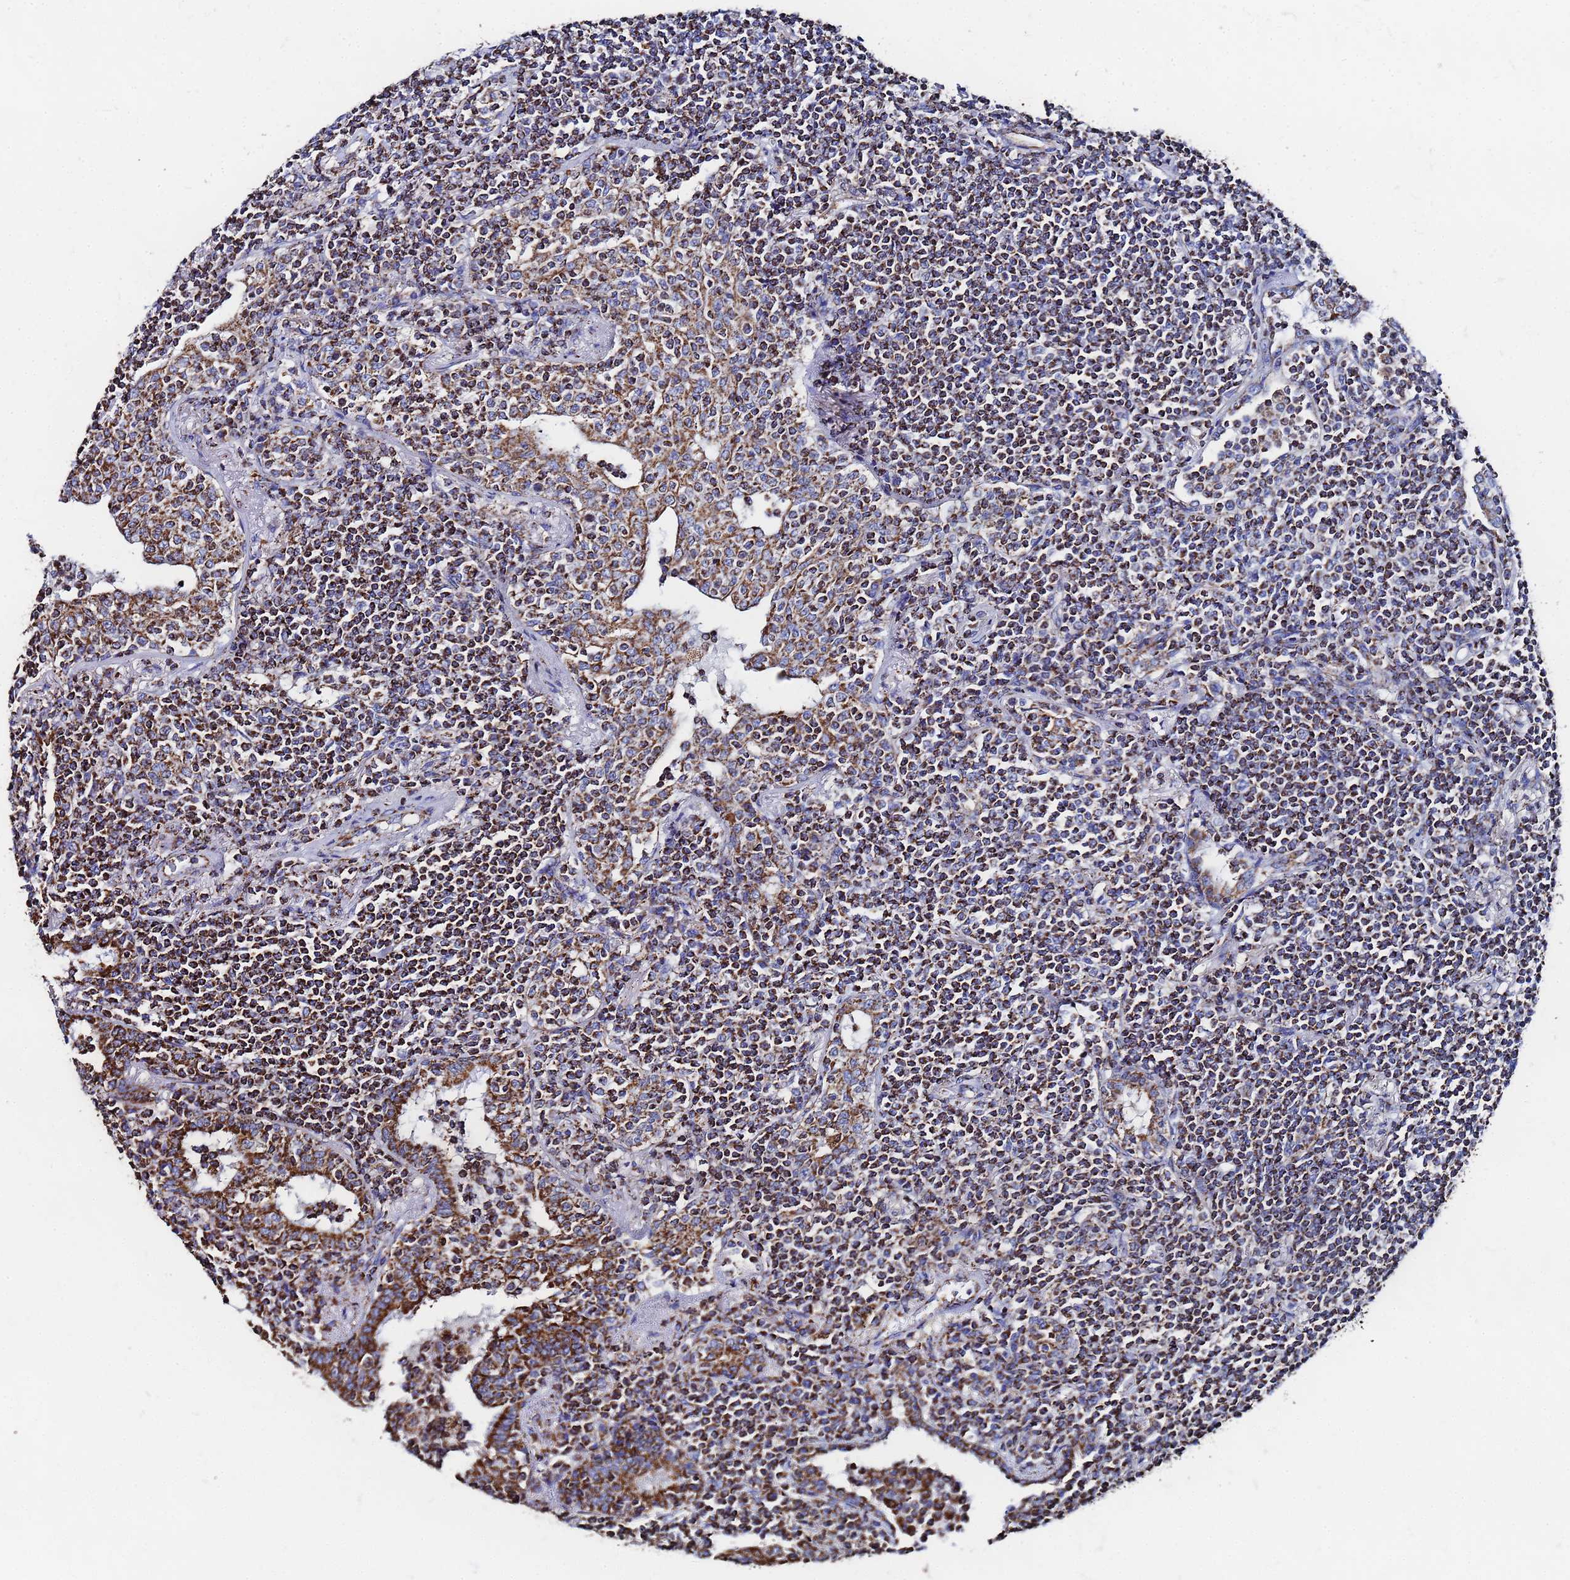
{"staining": {"intensity": "strong", "quantity": "25%-75%", "location": "cytoplasmic/membranous"}, "tissue": "lymphoma", "cell_type": "Tumor cells", "image_type": "cancer", "snomed": [{"axis": "morphology", "description": "Malignant lymphoma, non-Hodgkin's type, Low grade"}, {"axis": "topography", "description": "Lung"}], "caption": "Immunohistochemical staining of lymphoma demonstrates high levels of strong cytoplasmic/membranous expression in about 25%-75% of tumor cells.", "gene": "GLUD1", "patient": {"sex": "female", "age": 71}}